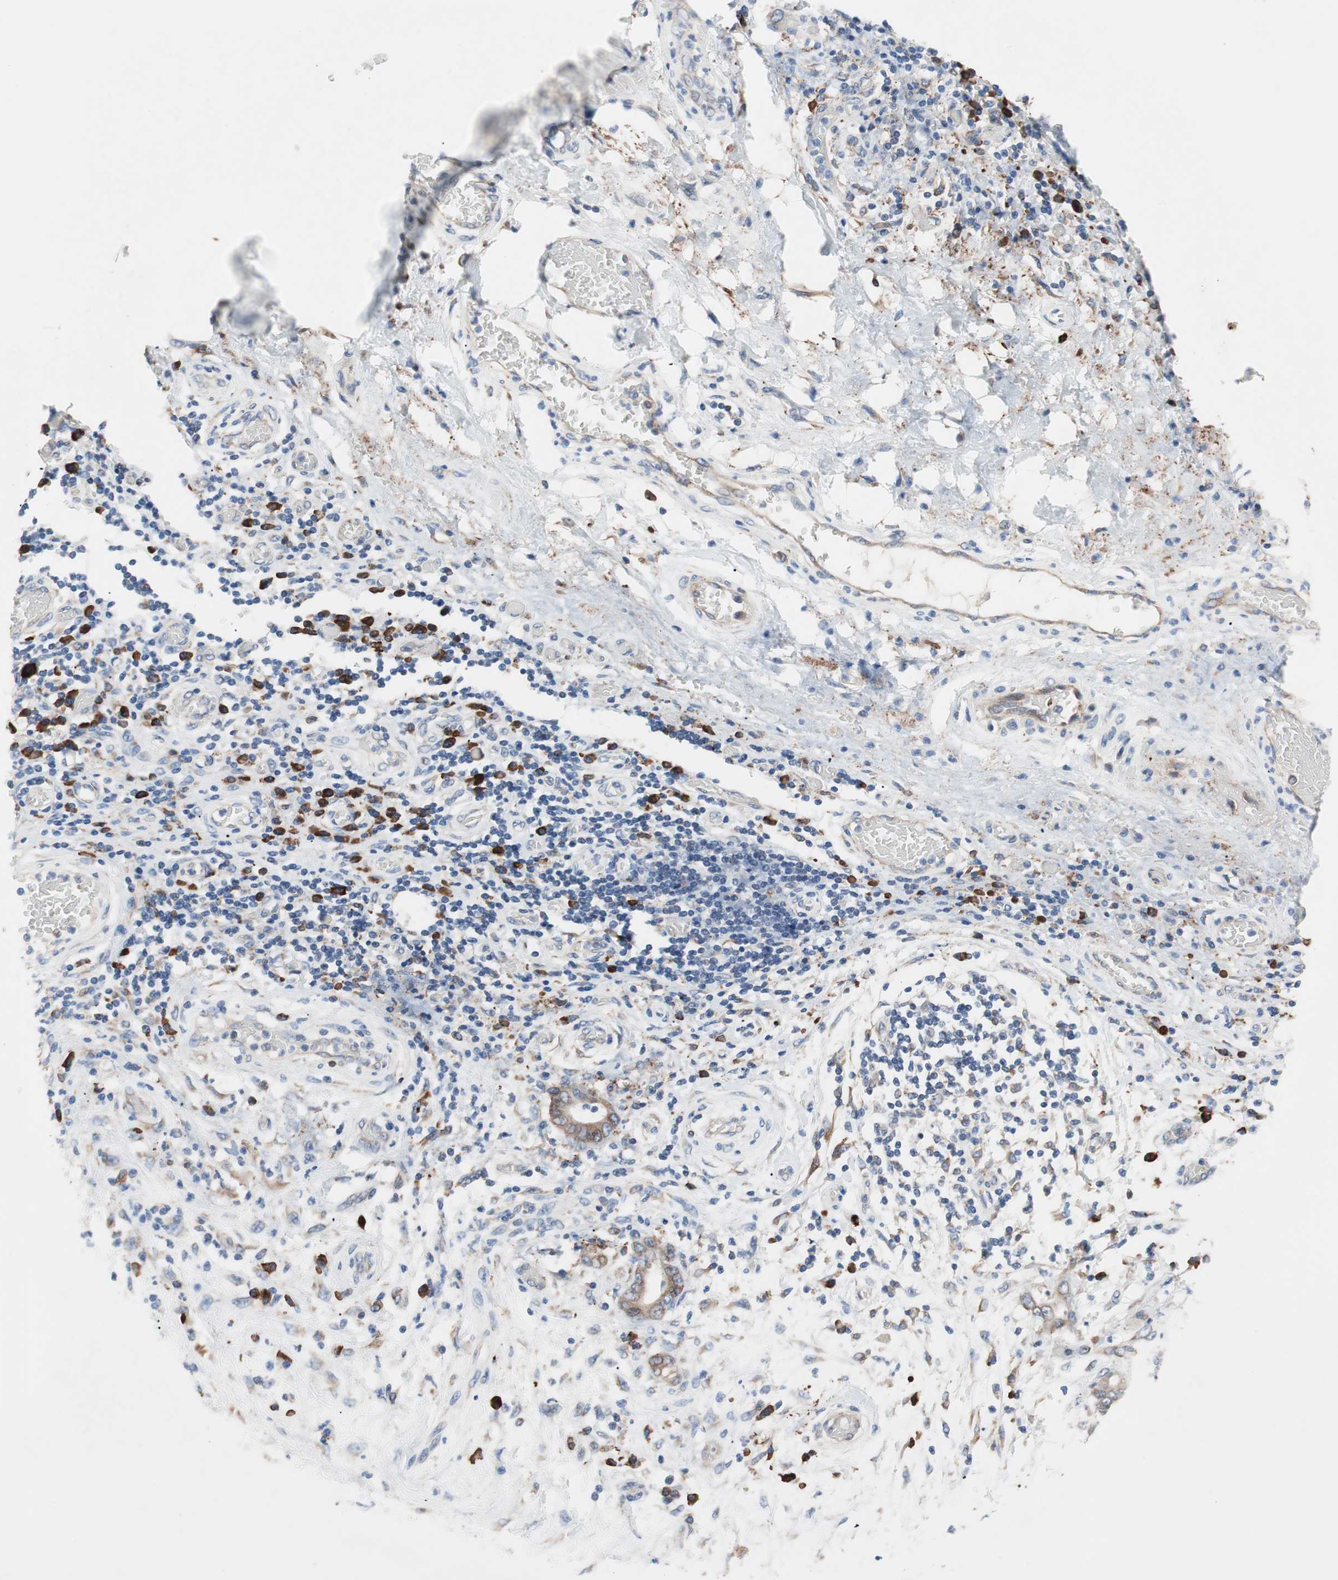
{"staining": {"intensity": "weak", "quantity": ">75%", "location": "cytoplasmic/membranous"}, "tissue": "stomach cancer", "cell_type": "Tumor cells", "image_type": "cancer", "snomed": [{"axis": "morphology", "description": "Adenocarcinoma, NOS"}, {"axis": "topography", "description": "Stomach"}], "caption": "Stomach cancer tissue shows weak cytoplasmic/membranous expression in about >75% of tumor cells", "gene": "SLC27A4", "patient": {"sex": "female", "age": 73}}